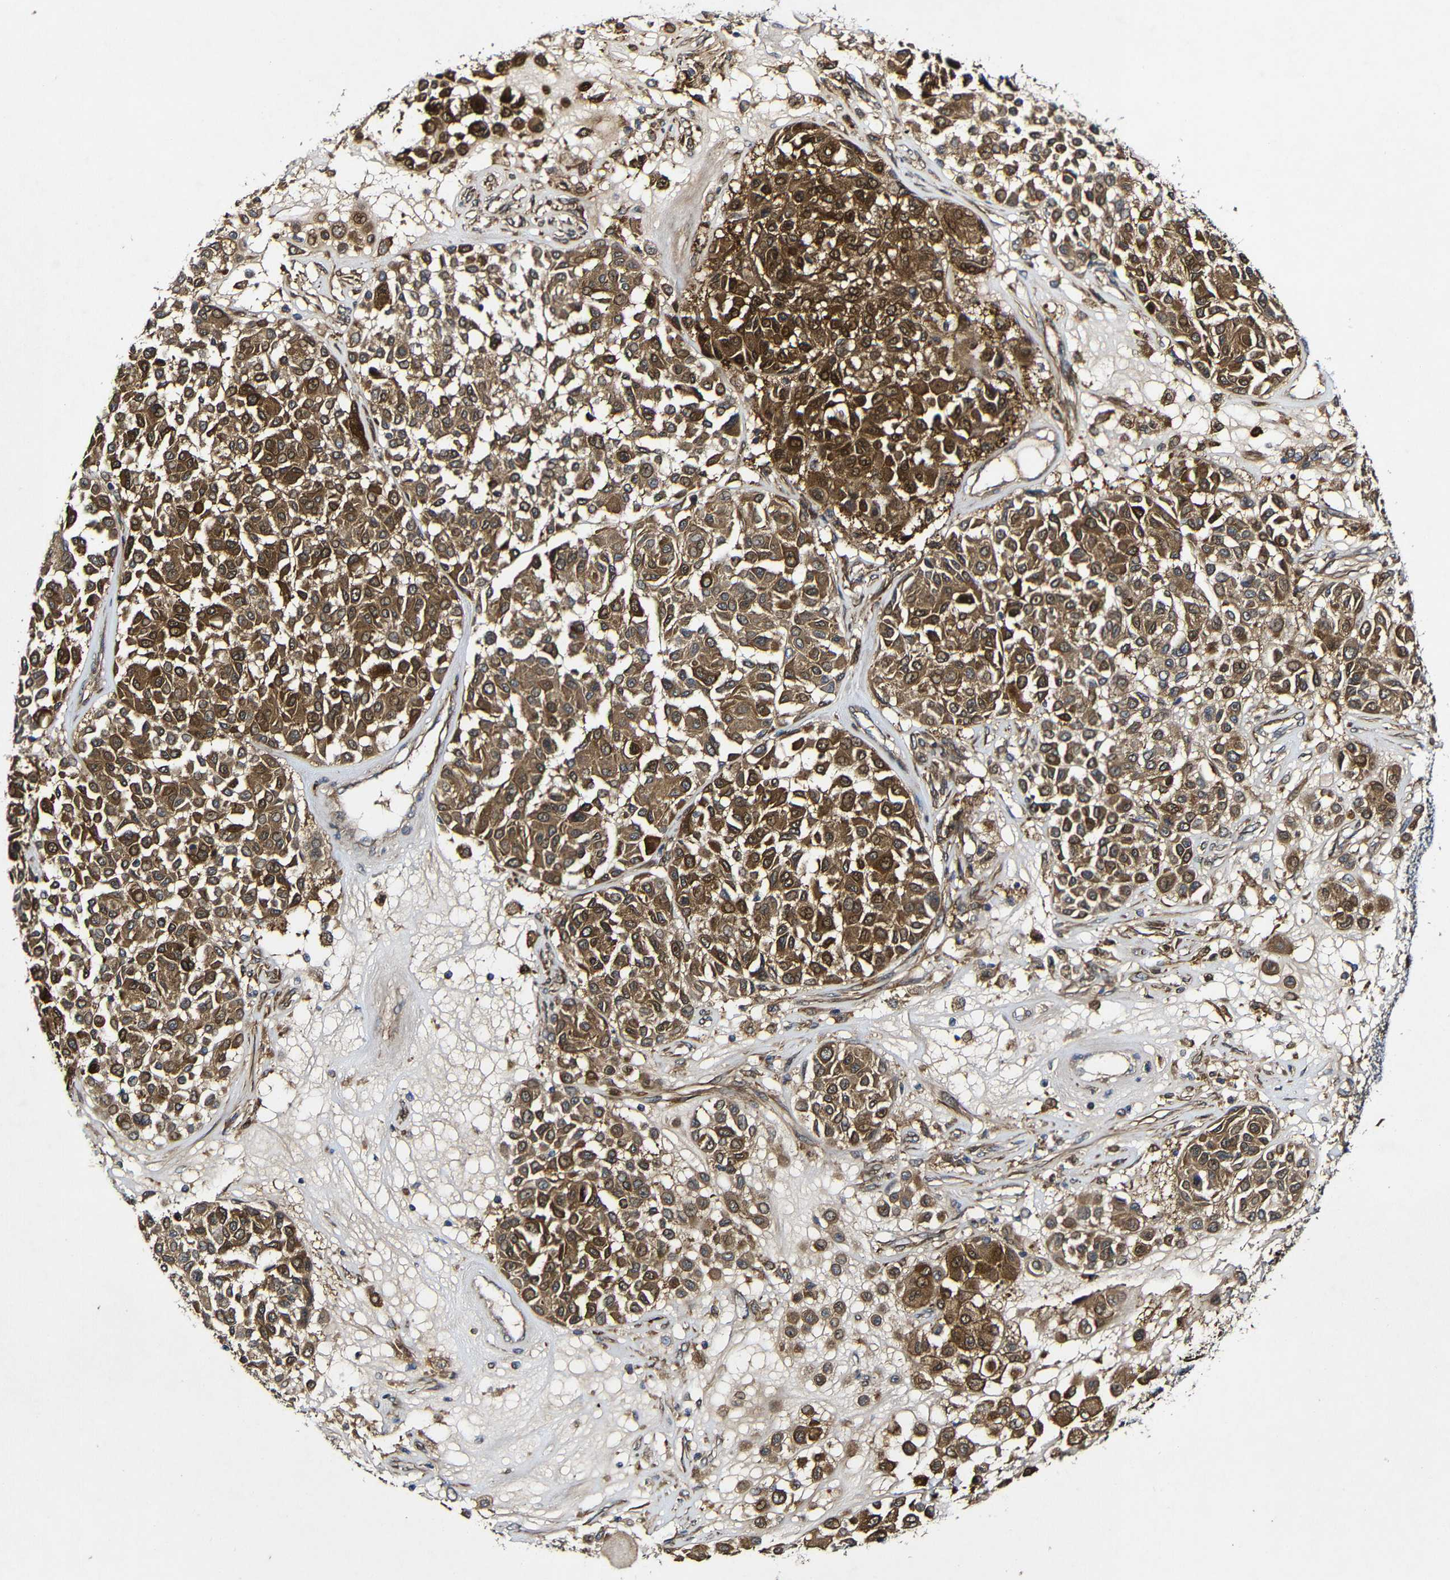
{"staining": {"intensity": "moderate", "quantity": ">75%", "location": "cytoplasmic/membranous"}, "tissue": "melanoma", "cell_type": "Tumor cells", "image_type": "cancer", "snomed": [{"axis": "morphology", "description": "Malignant melanoma, Metastatic site"}, {"axis": "topography", "description": "Soft tissue"}], "caption": "IHC histopathology image of human malignant melanoma (metastatic site) stained for a protein (brown), which displays medium levels of moderate cytoplasmic/membranous positivity in approximately >75% of tumor cells.", "gene": "GSDME", "patient": {"sex": "male", "age": 41}}